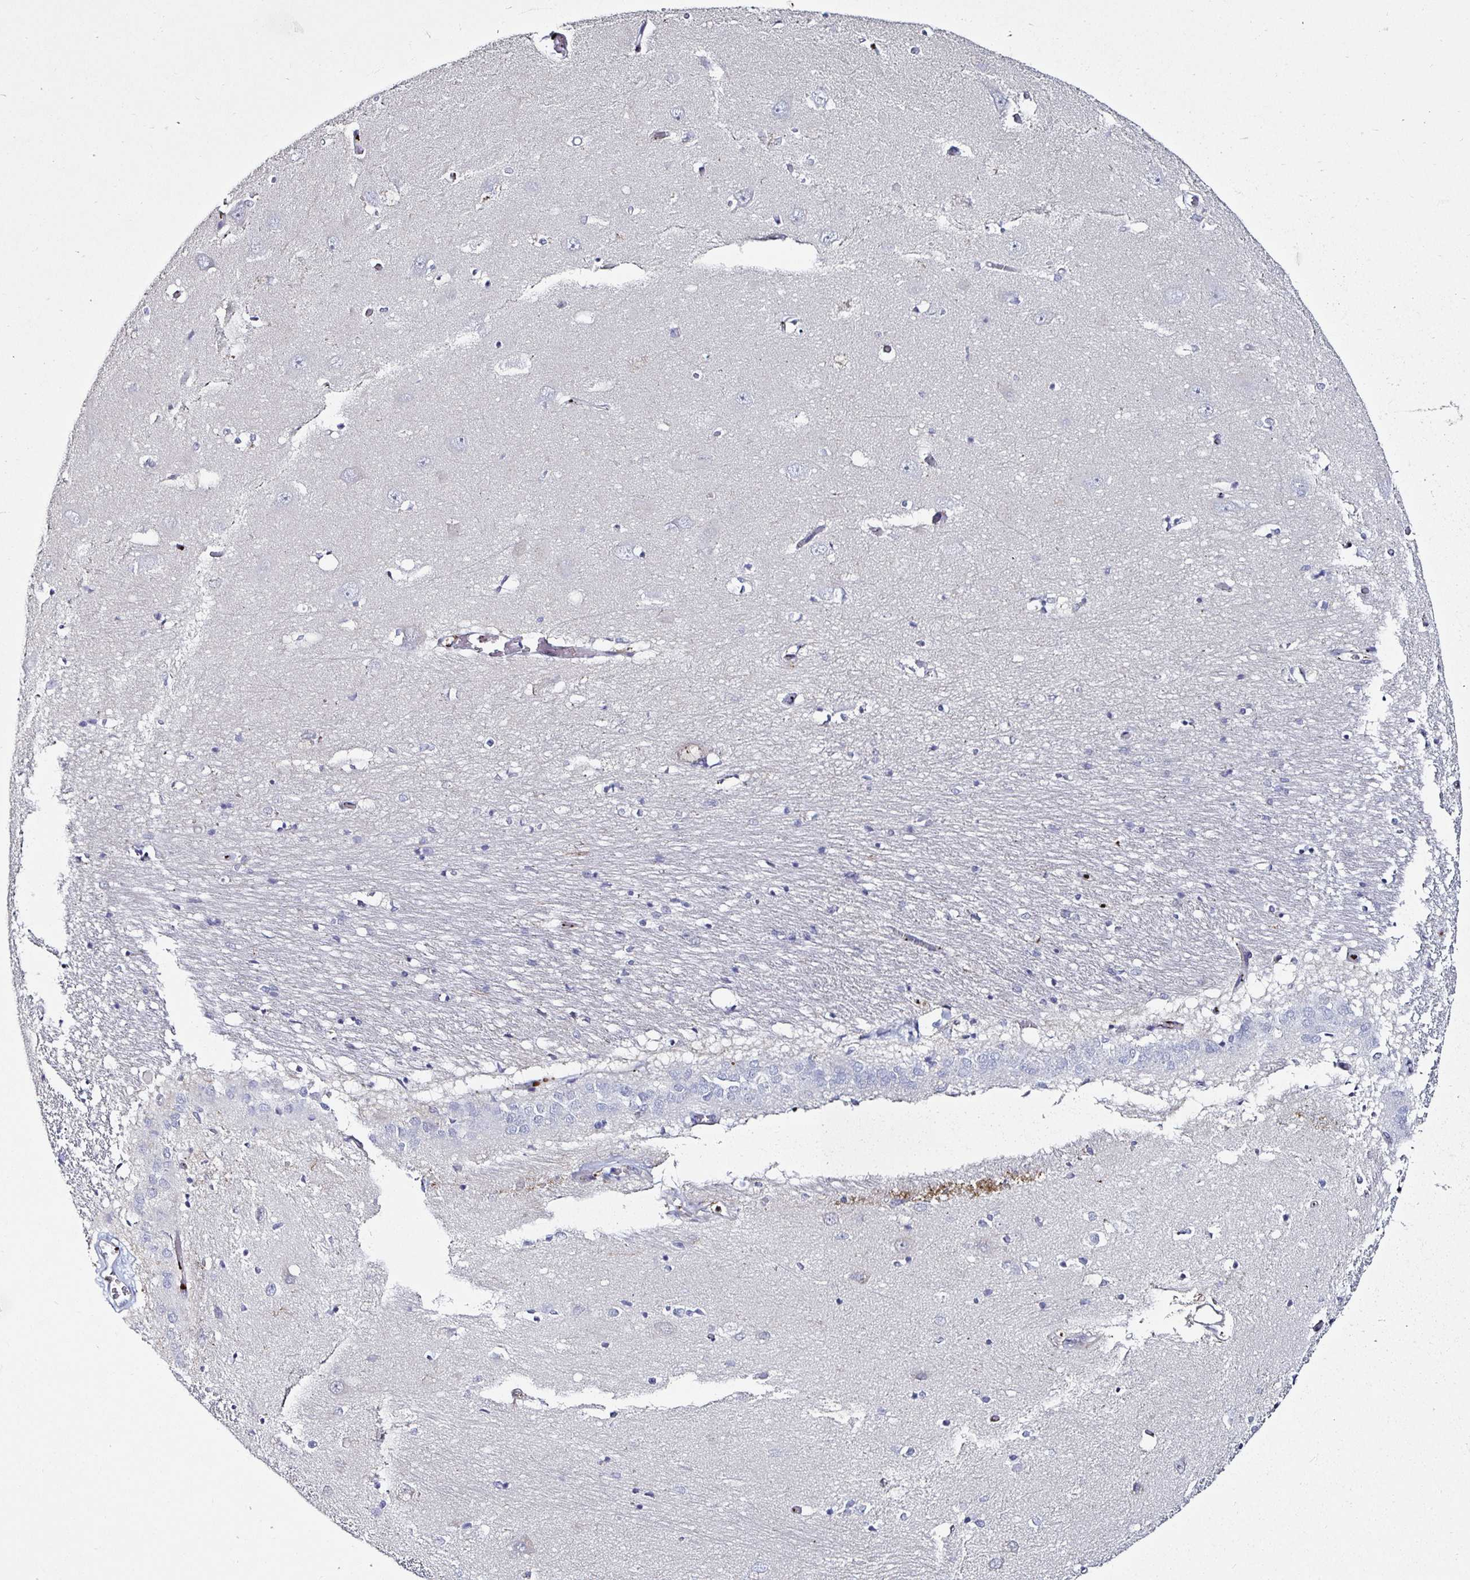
{"staining": {"intensity": "negative", "quantity": "none", "location": "none"}, "tissue": "caudate", "cell_type": "Glial cells", "image_type": "normal", "snomed": [{"axis": "morphology", "description": "Normal tissue, NOS"}, {"axis": "topography", "description": "Lateral ventricle wall"}, {"axis": "topography", "description": "Hippocampus"}], "caption": "Immunohistochemistry of benign human caudate reveals no positivity in glial cells. (DAB (3,3'-diaminobenzidine) immunohistochemistry visualized using brightfield microscopy, high magnification).", "gene": "ACSBG2", "patient": {"sex": "female", "age": 63}}